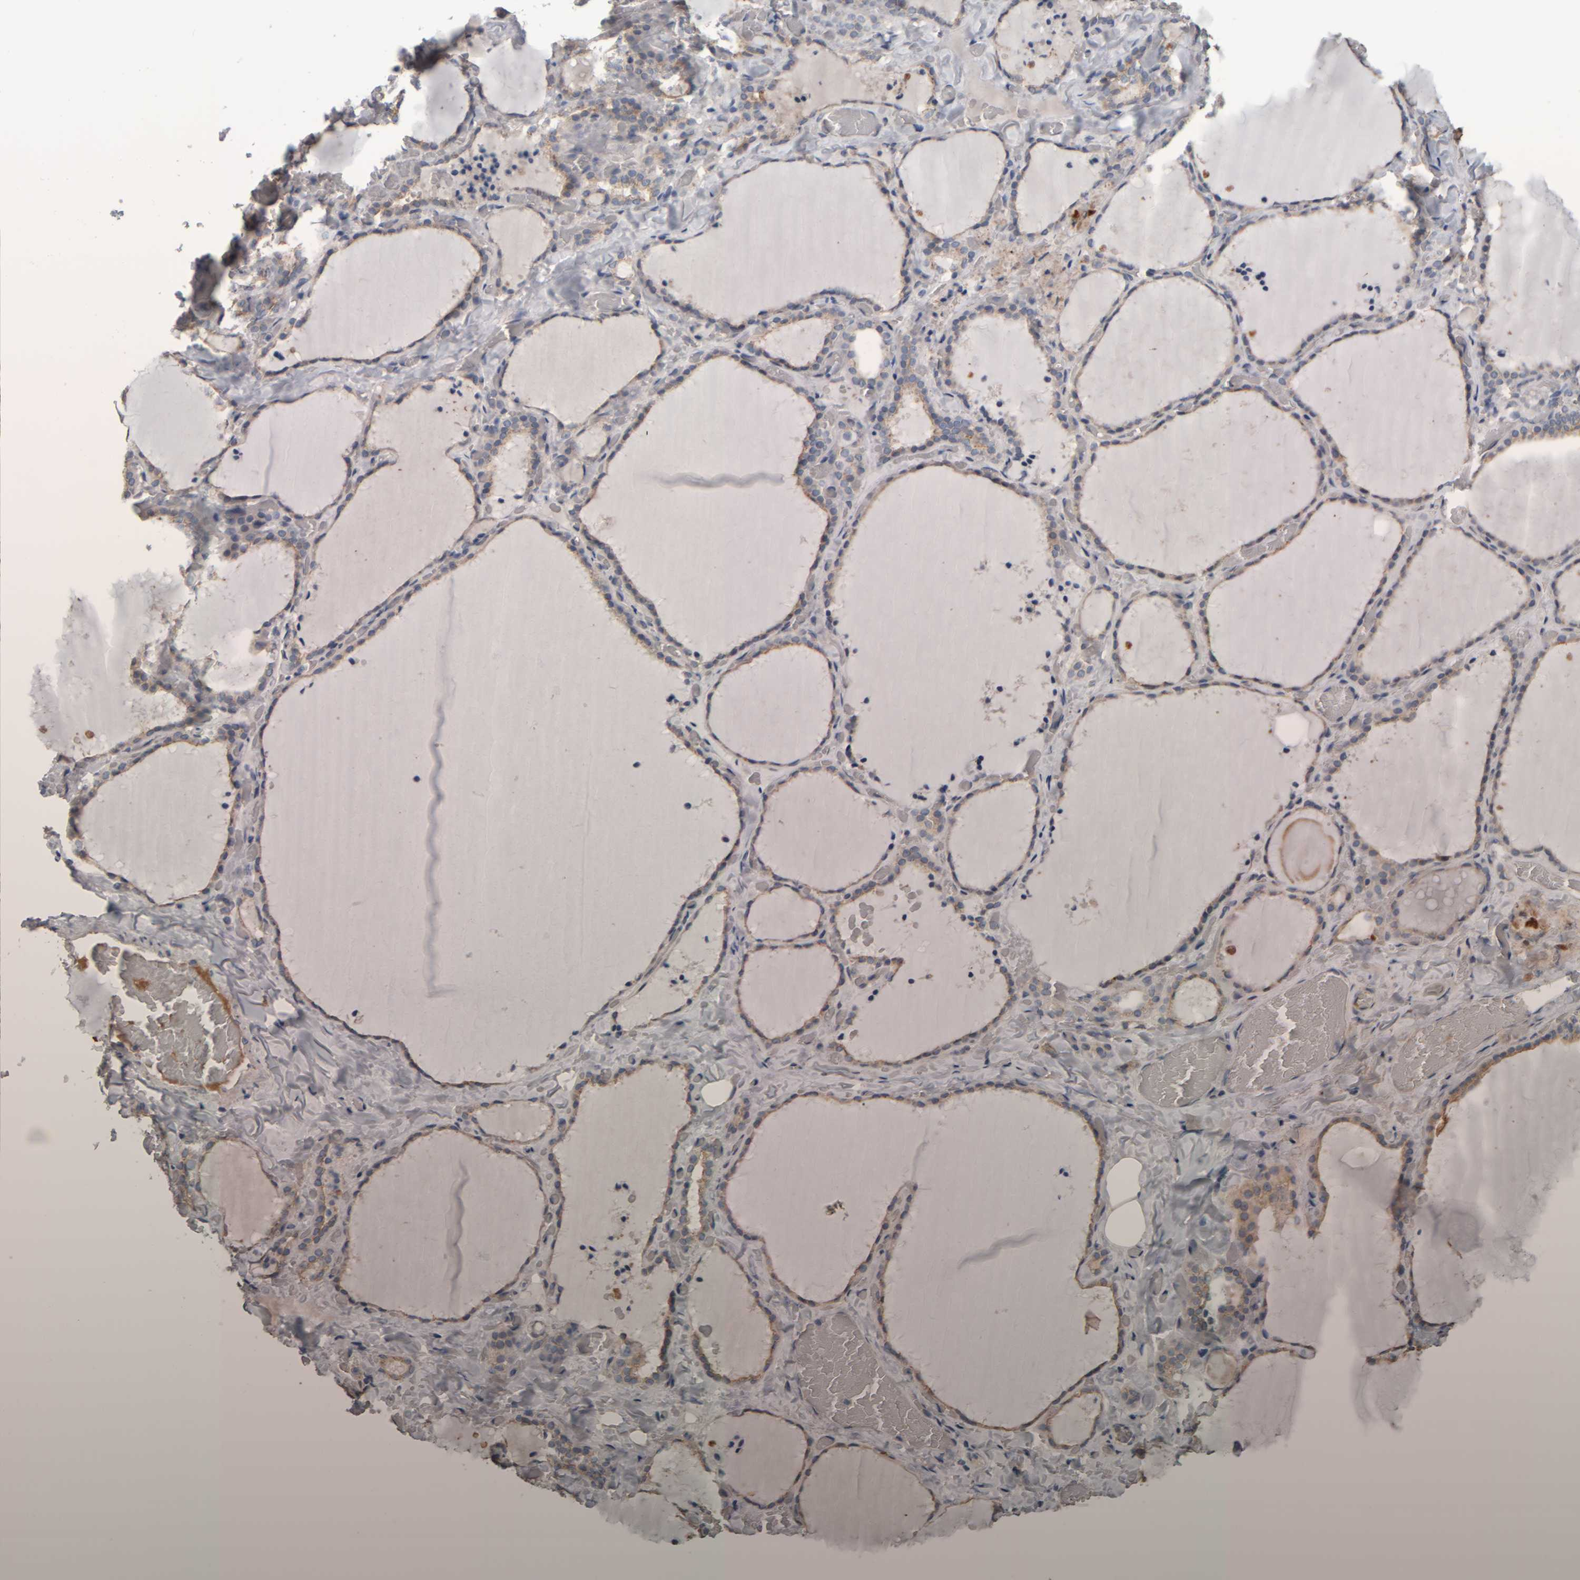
{"staining": {"intensity": "weak", "quantity": "25%-75%", "location": "cytoplasmic/membranous"}, "tissue": "thyroid gland", "cell_type": "Glandular cells", "image_type": "normal", "snomed": [{"axis": "morphology", "description": "Normal tissue, NOS"}, {"axis": "topography", "description": "Thyroid gland"}], "caption": "Immunohistochemistry (IHC) (DAB) staining of unremarkable thyroid gland shows weak cytoplasmic/membranous protein positivity in approximately 25%-75% of glandular cells.", "gene": "CAVIN4", "patient": {"sex": "female", "age": 22}}